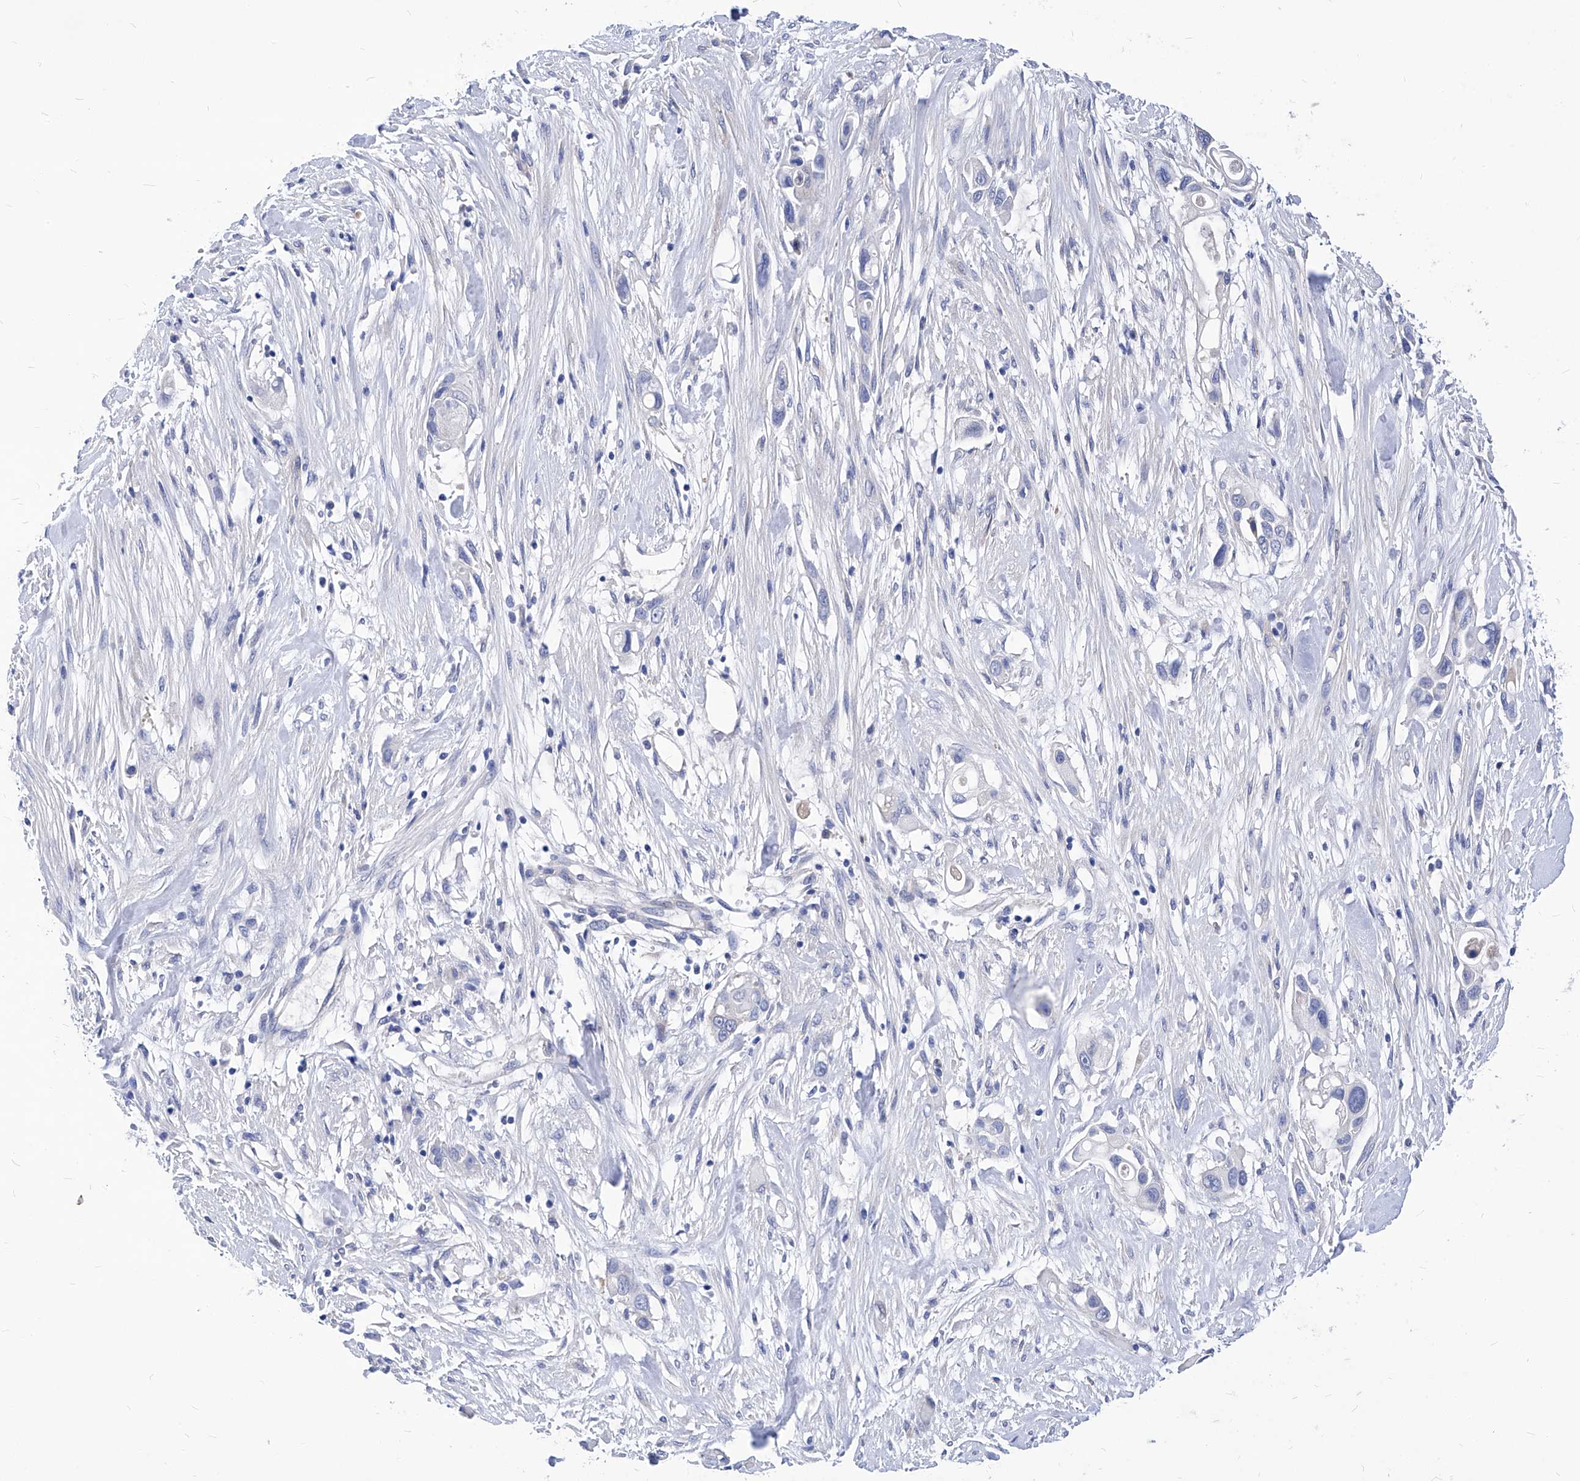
{"staining": {"intensity": "negative", "quantity": "none", "location": "none"}, "tissue": "pancreatic cancer", "cell_type": "Tumor cells", "image_type": "cancer", "snomed": [{"axis": "morphology", "description": "Adenocarcinoma, NOS"}, {"axis": "topography", "description": "Pancreas"}], "caption": "Human adenocarcinoma (pancreatic) stained for a protein using immunohistochemistry (IHC) exhibits no expression in tumor cells.", "gene": "XPNPEP1", "patient": {"sex": "female", "age": 60}}